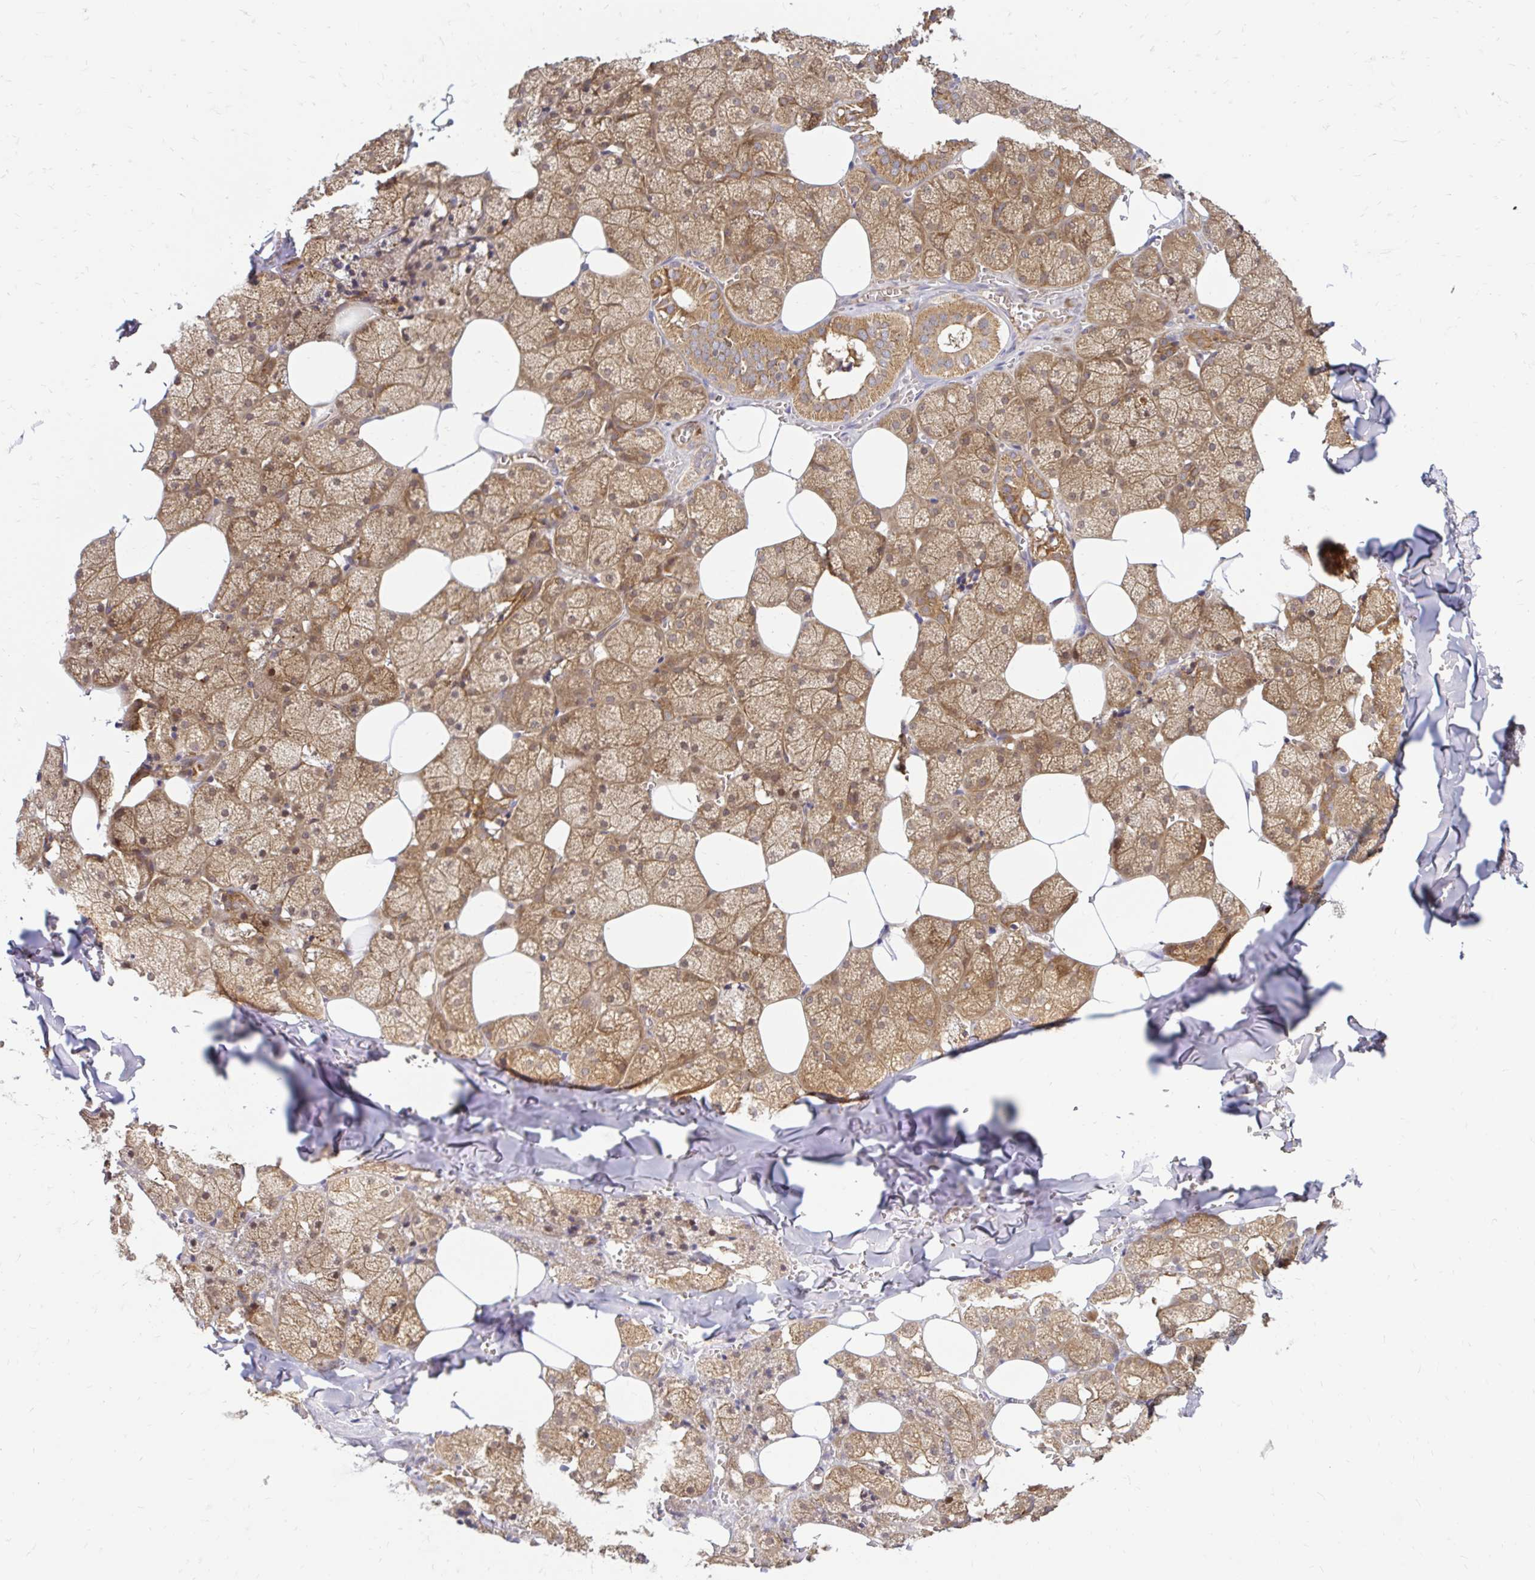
{"staining": {"intensity": "moderate", "quantity": ">75%", "location": "cytoplasmic/membranous"}, "tissue": "salivary gland", "cell_type": "Glandular cells", "image_type": "normal", "snomed": [{"axis": "morphology", "description": "Normal tissue, NOS"}, {"axis": "topography", "description": "Salivary gland"}, {"axis": "topography", "description": "Peripheral nerve tissue"}], "caption": "Salivary gland stained with DAB immunohistochemistry (IHC) exhibits medium levels of moderate cytoplasmic/membranous positivity in about >75% of glandular cells.", "gene": "ARHGEF37", "patient": {"sex": "male", "age": 38}}